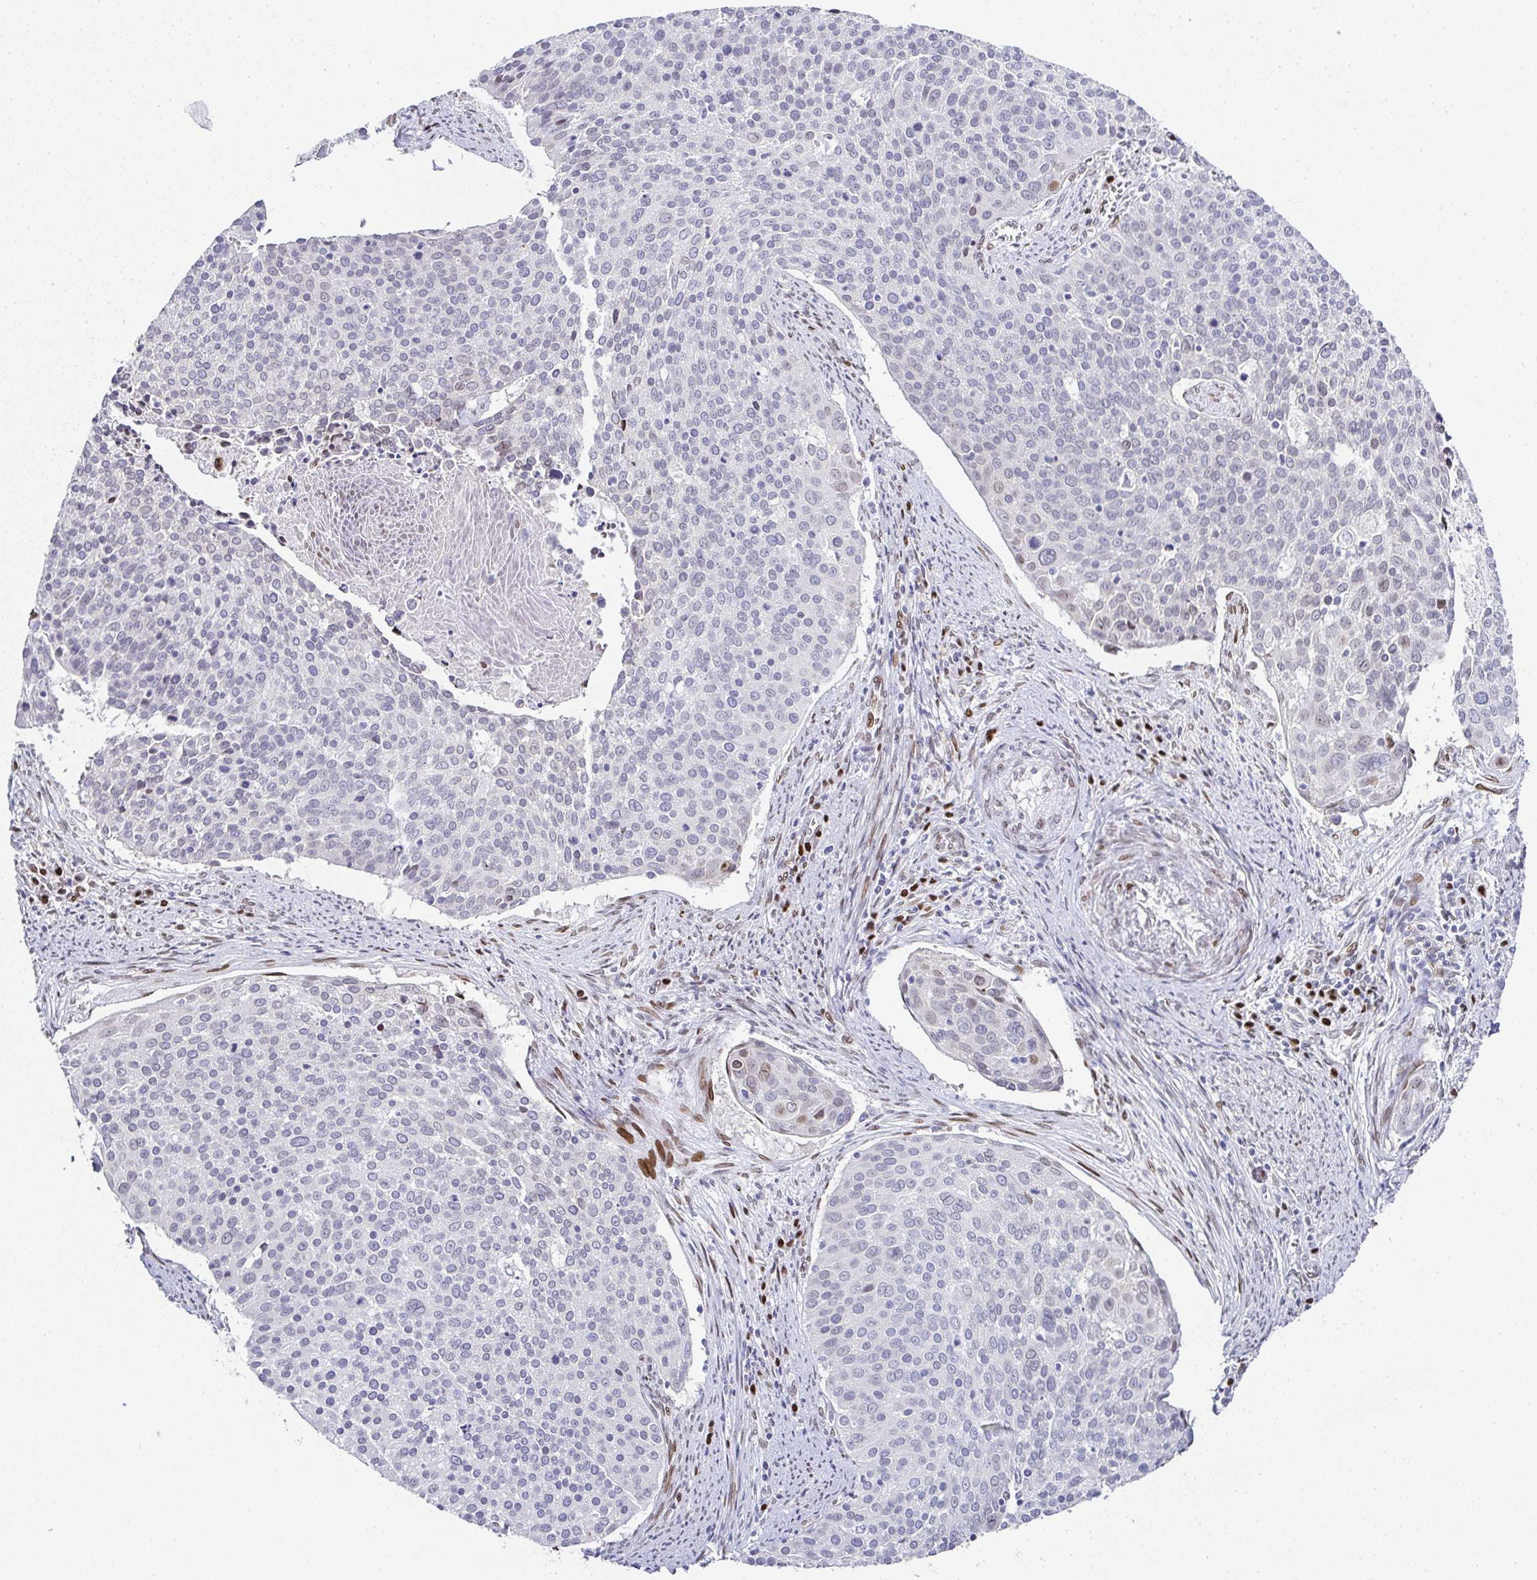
{"staining": {"intensity": "negative", "quantity": "none", "location": "none"}, "tissue": "cervical cancer", "cell_type": "Tumor cells", "image_type": "cancer", "snomed": [{"axis": "morphology", "description": "Squamous cell carcinoma, NOS"}, {"axis": "topography", "description": "Cervix"}], "caption": "High magnification brightfield microscopy of cervical squamous cell carcinoma stained with DAB (brown) and counterstained with hematoxylin (blue): tumor cells show no significant expression.", "gene": "RB1", "patient": {"sex": "female", "age": 39}}